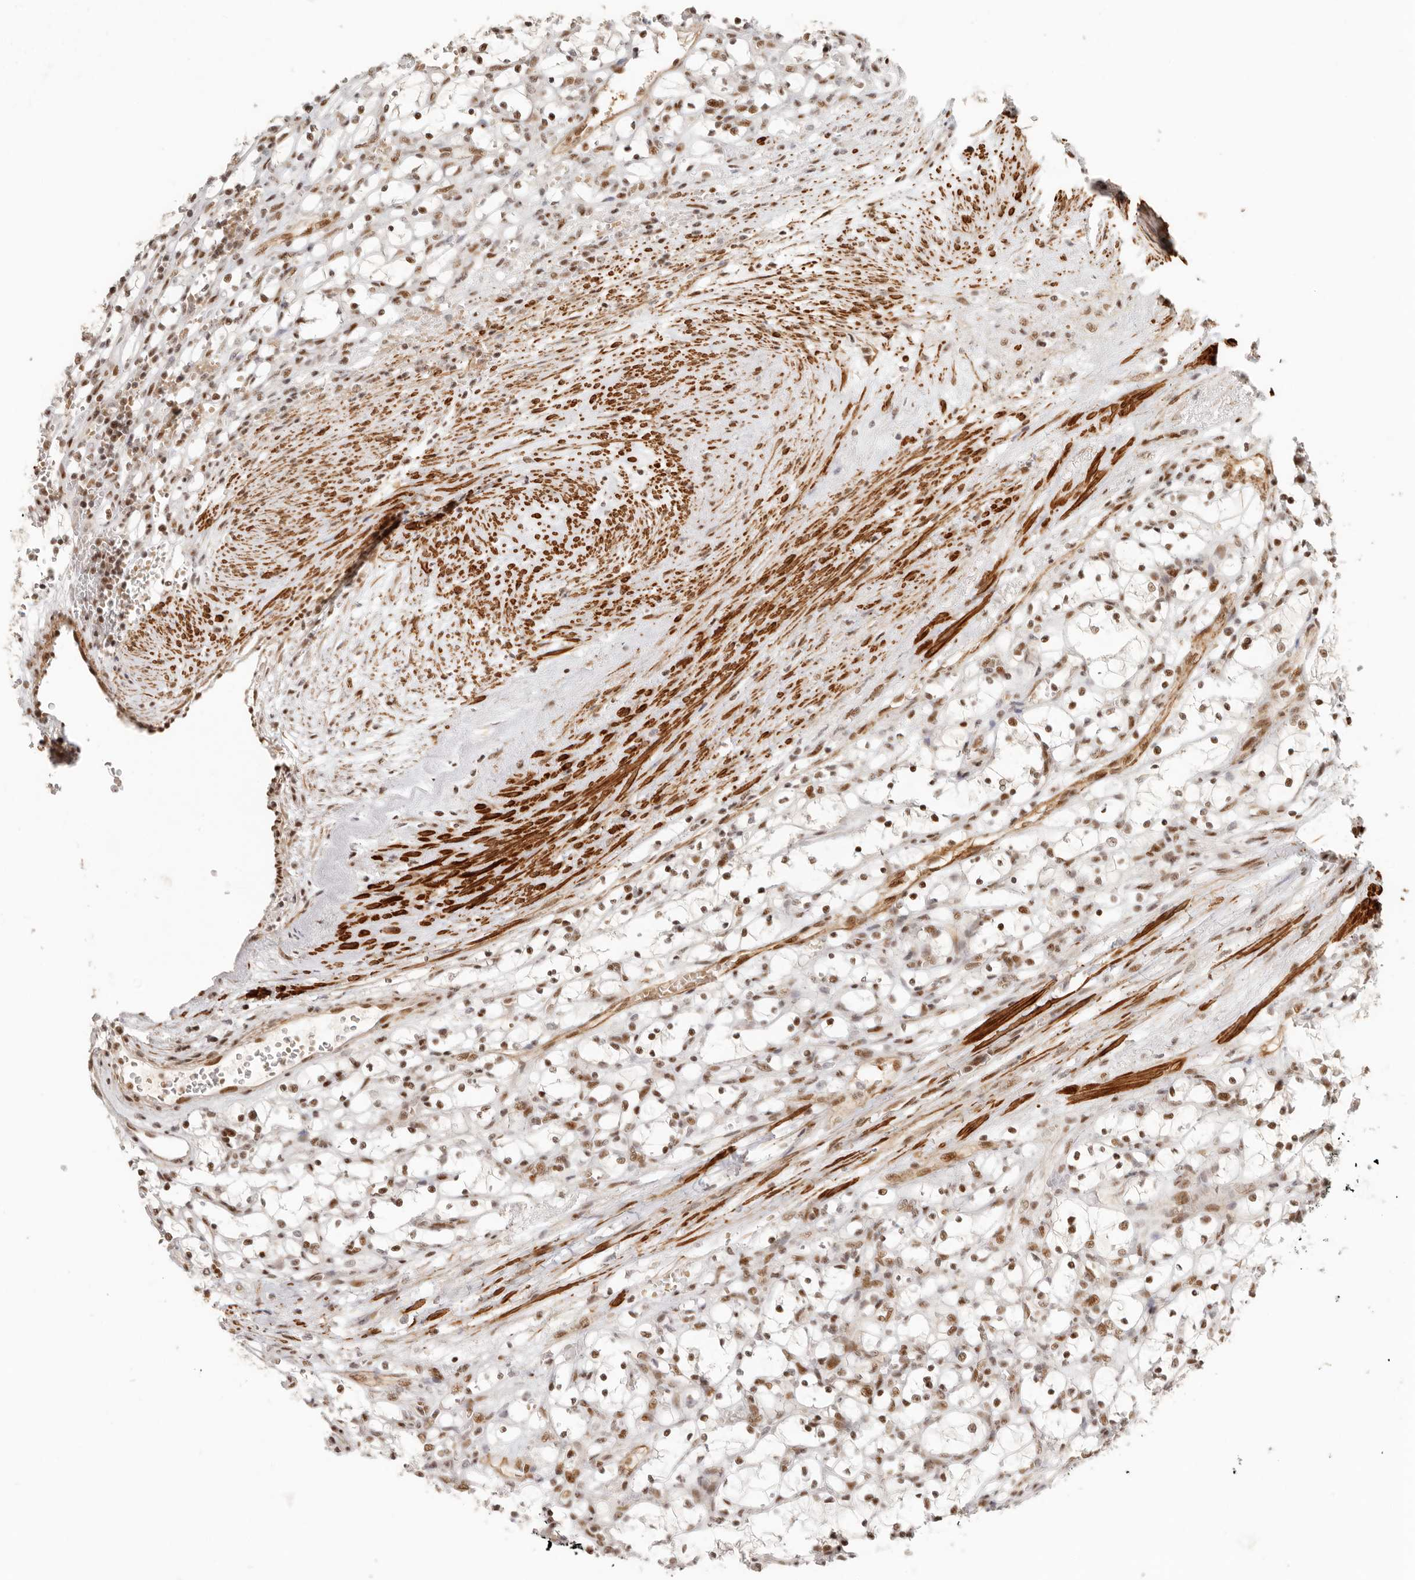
{"staining": {"intensity": "moderate", "quantity": ">75%", "location": "nuclear"}, "tissue": "renal cancer", "cell_type": "Tumor cells", "image_type": "cancer", "snomed": [{"axis": "morphology", "description": "Adenocarcinoma, NOS"}, {"axis": "topography", "description": "Kidney"}], "caption": "High-magnification brightfield microscopy of renal adenocarcinoma stained with DAB (brown) and counterstained with hematoxylin (blue). tumor cells exhibit moderate nuclear positivity is present in about>75% of cells. (DAB IHC, brown staining for protein, blue staining for nuclei).", "gene": "GABPA", "patient": {"sex": "female", "age": 69}}